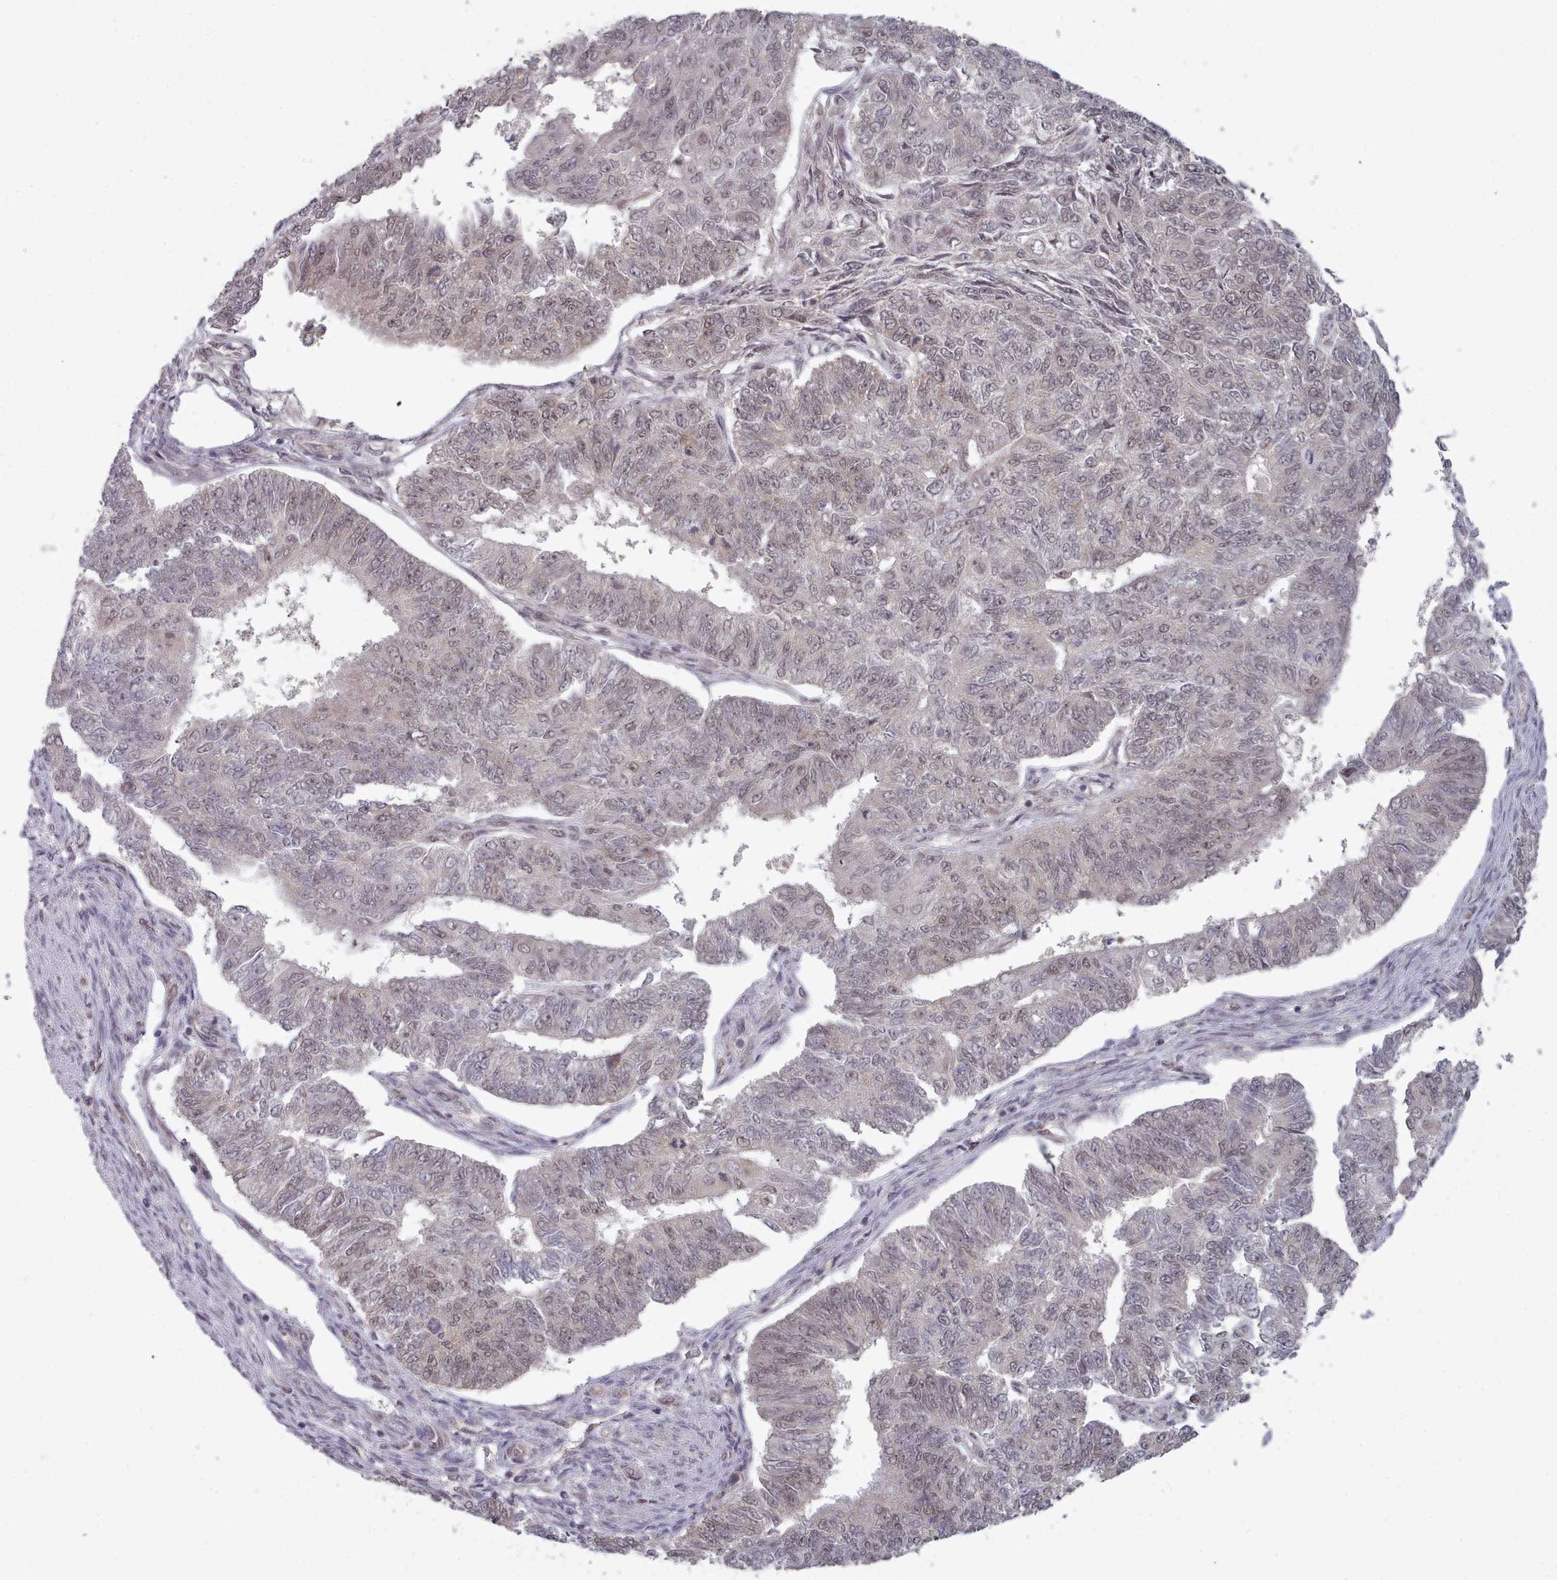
{"staining": {"intensity": "weak", "quantity": "<25%", "location": "nuclear"}, "tissue": "endometrial cancer", "cell_type": "Tumor cells", "image_type": "cancer", "snomed": [{"axis": "morphology", "description": "Adenocarcinoma, NOS"}, {"axis": "topography", "description": "Endometrium"}], "caption": "An IHC histopathology image of adenocarcinoma (endometrial) is shown. There is no staining in tumor cells of adenocarcinoma (endometrial). (DAB IHC with hematoxylin counter stain).", "gene": "DHX8", "patient": {"sex": "female", "age": 32}}